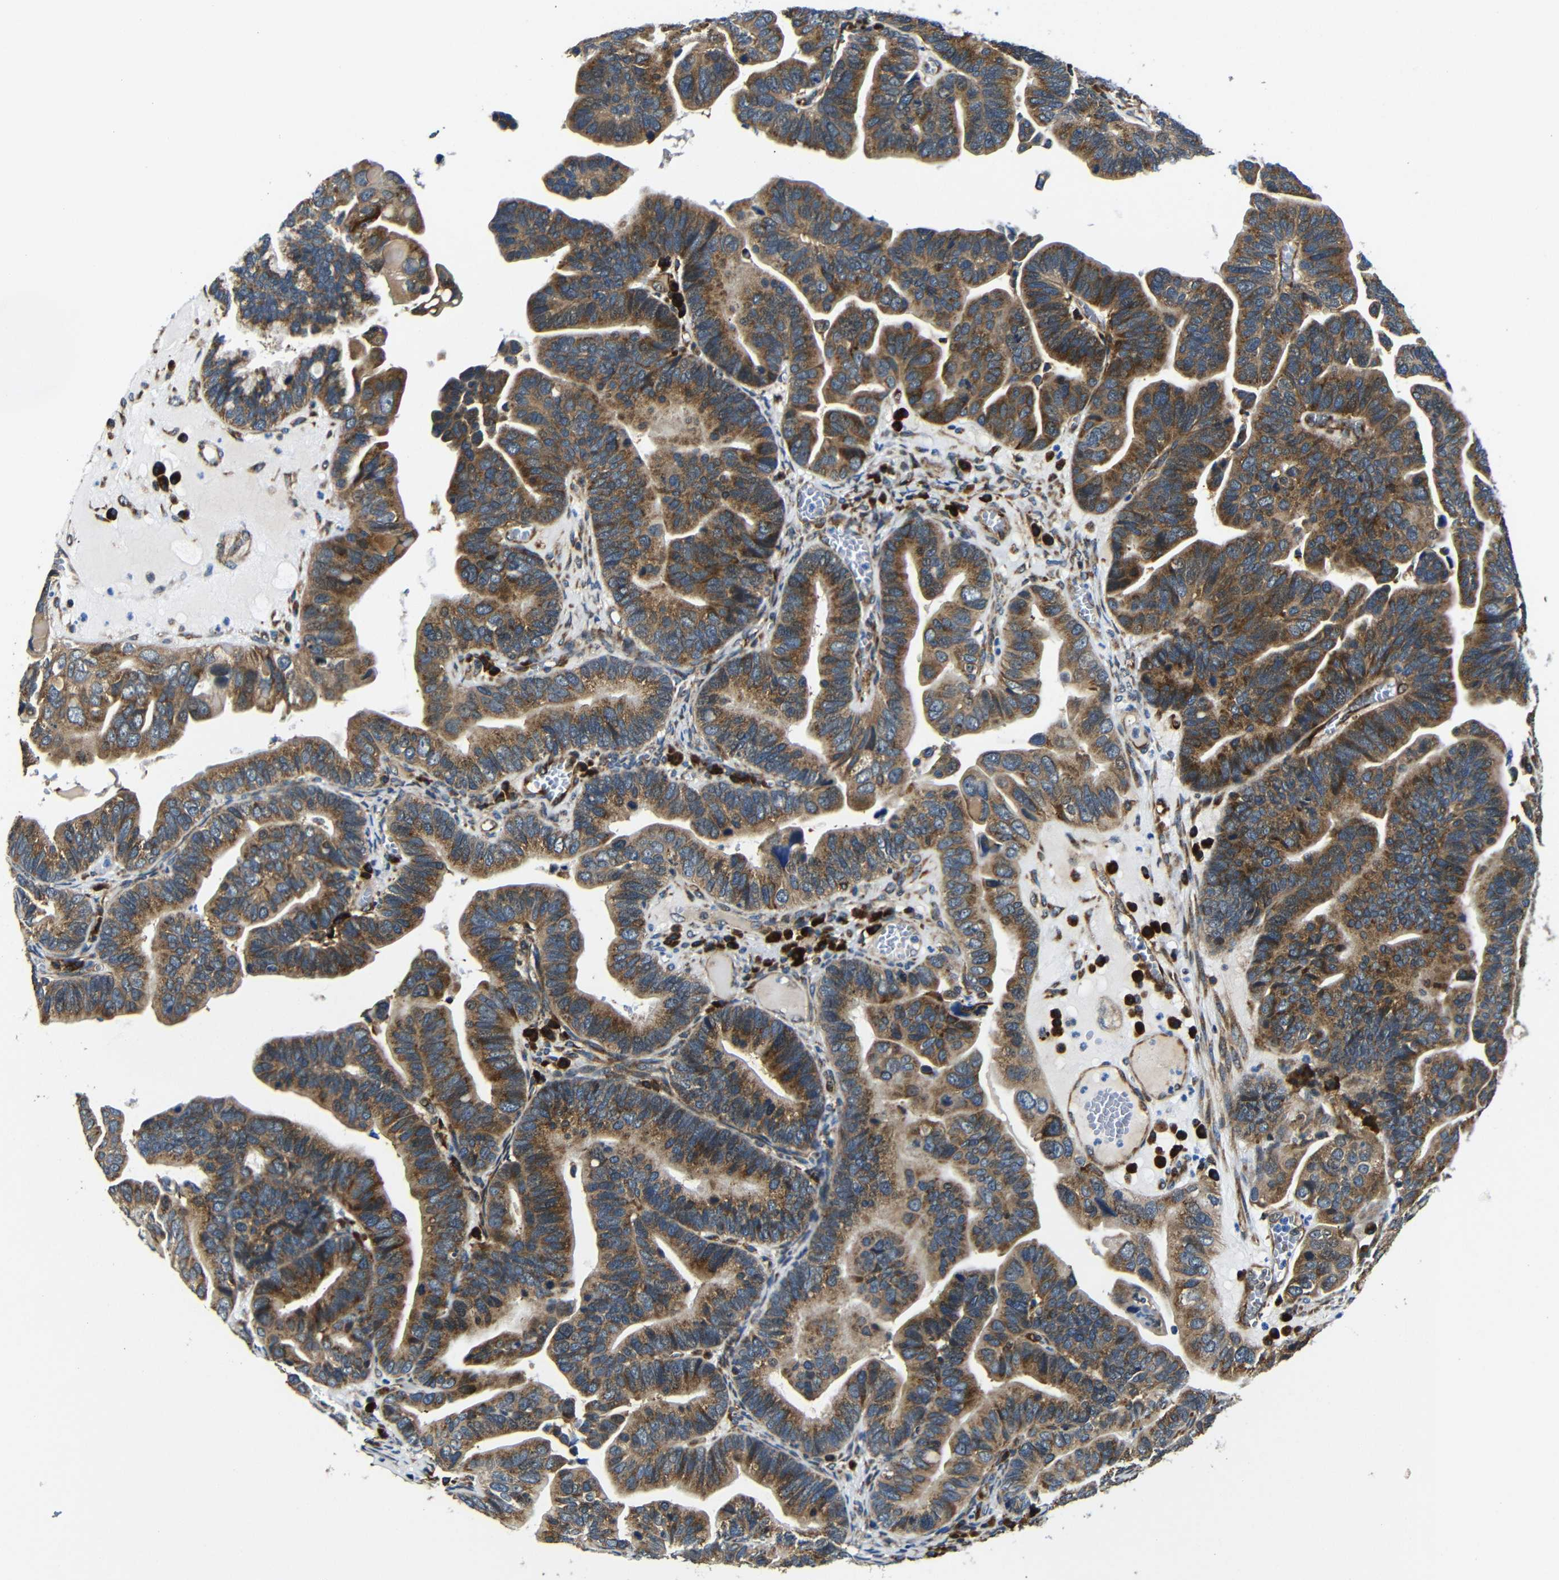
{"staining": {"intensity": "moderate", "quantity": ">75%", "location": "cytoplasmic/membranous"}, "tissue": "ovarian cancer", "cell_type": "Tumor cells", "image_type": "cancer", "snomed": [{"axis": "morphology", "description": "Cystadenocarcinoma, serous, NOS"}, {"axis": "topography", "description": "Ovary"}], "caption": "Human serous cystadenocarcinoma (ovarian) stained with a protein marker exhibits moderate staining in tumor cells.", "gene": "ABCE1", "patient": {"sex": "female", "age": 56}}